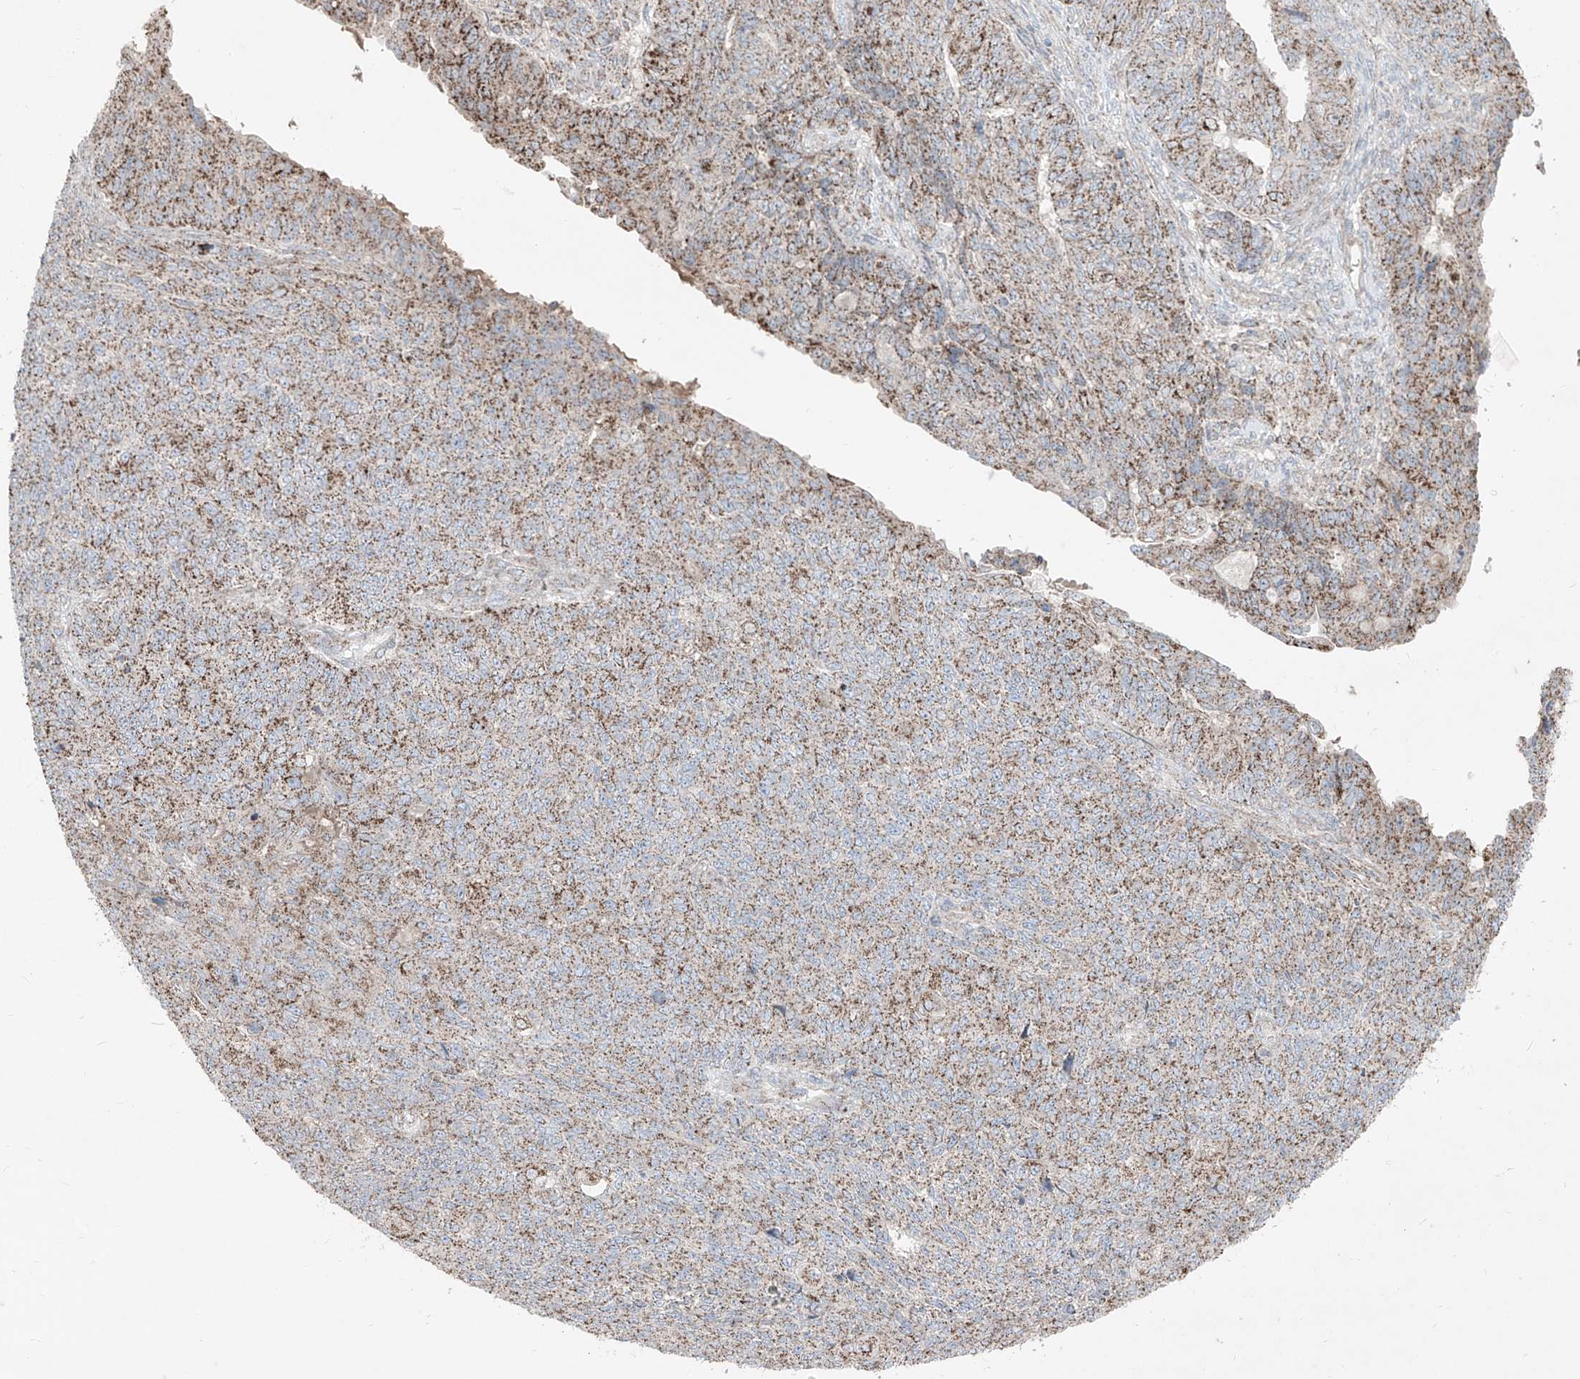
{"staining": {"intensity": "moderate", "quantity": ">75%", "location": "cytoplasmic/membranous"}, "tissue": "endometrial cancer", "cell_type": "Tumor cells", "image_type": "cancer", "snomed": [{"axis": "morphology", "description": "Adenocarcinoma, NOS"}, {"axis": "topography", "description": "Endometrium"}], "caption": "Adenocarcinoma (endometrial) stained with DAB (3,3'-diaminobenzidine) IHC displays medium levels of moderate cytoplasmic/membranous positivity in approximately >75% of tumor cells. Nuclei are stained in blue.", "gene": "ABCD3", "patient": {"sex": "female", "age": 32}}